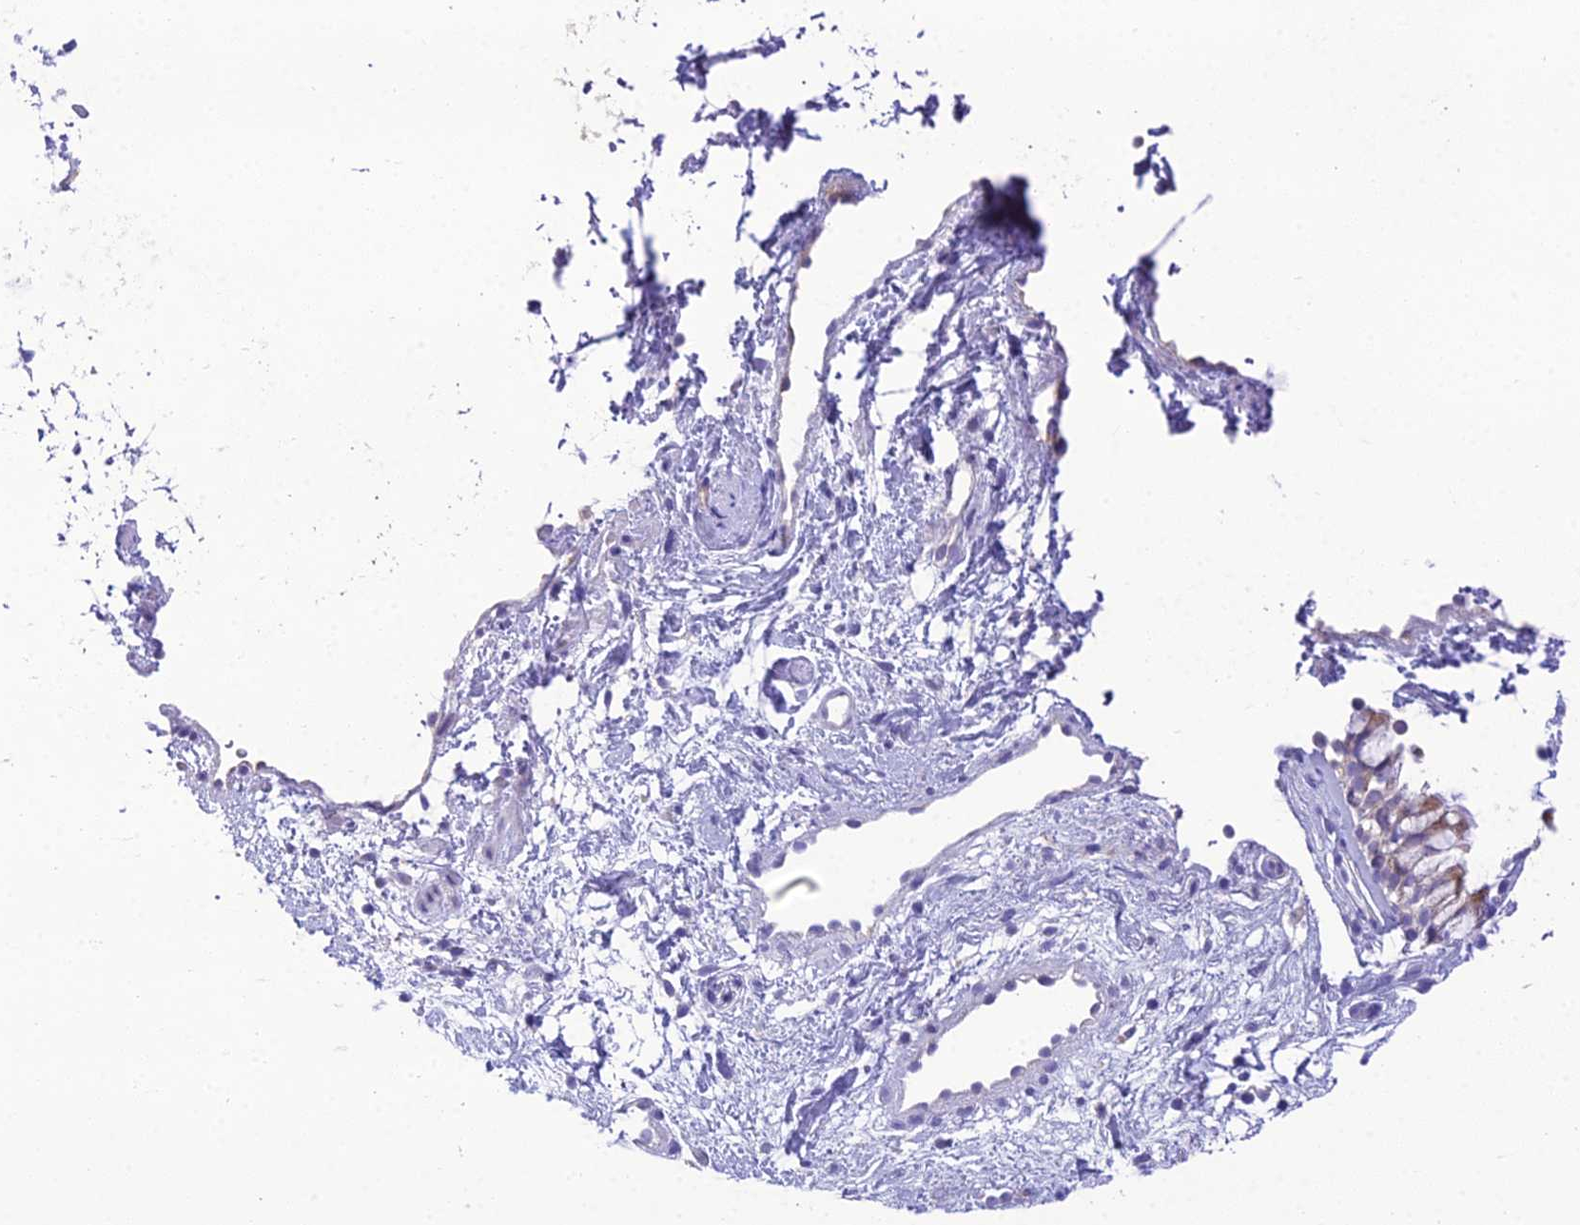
{"staining": {"intensity": "moderate", "quantity": "25%-75%", "location": "cytoplasmic/membranous"}, "tissue": "nasopharynx", "cell_type": "Respiratory epithelial cells", "image_type": "normal", "snomed": [{"axis": "morphology", "description": "Normal tissue, NOS"}, {"axis": "topography", "description": "Nasopharynx"}], "caption": "A high-resolution histopathology image shows IHC staining of benign nasopharynx, which displays moderate cytoplasmic/membranous positivity in approximately 25%-75% of respiratory epithelial cells.", "gene": "MIIP", "patient": {"sex": "male", "age": 32}}